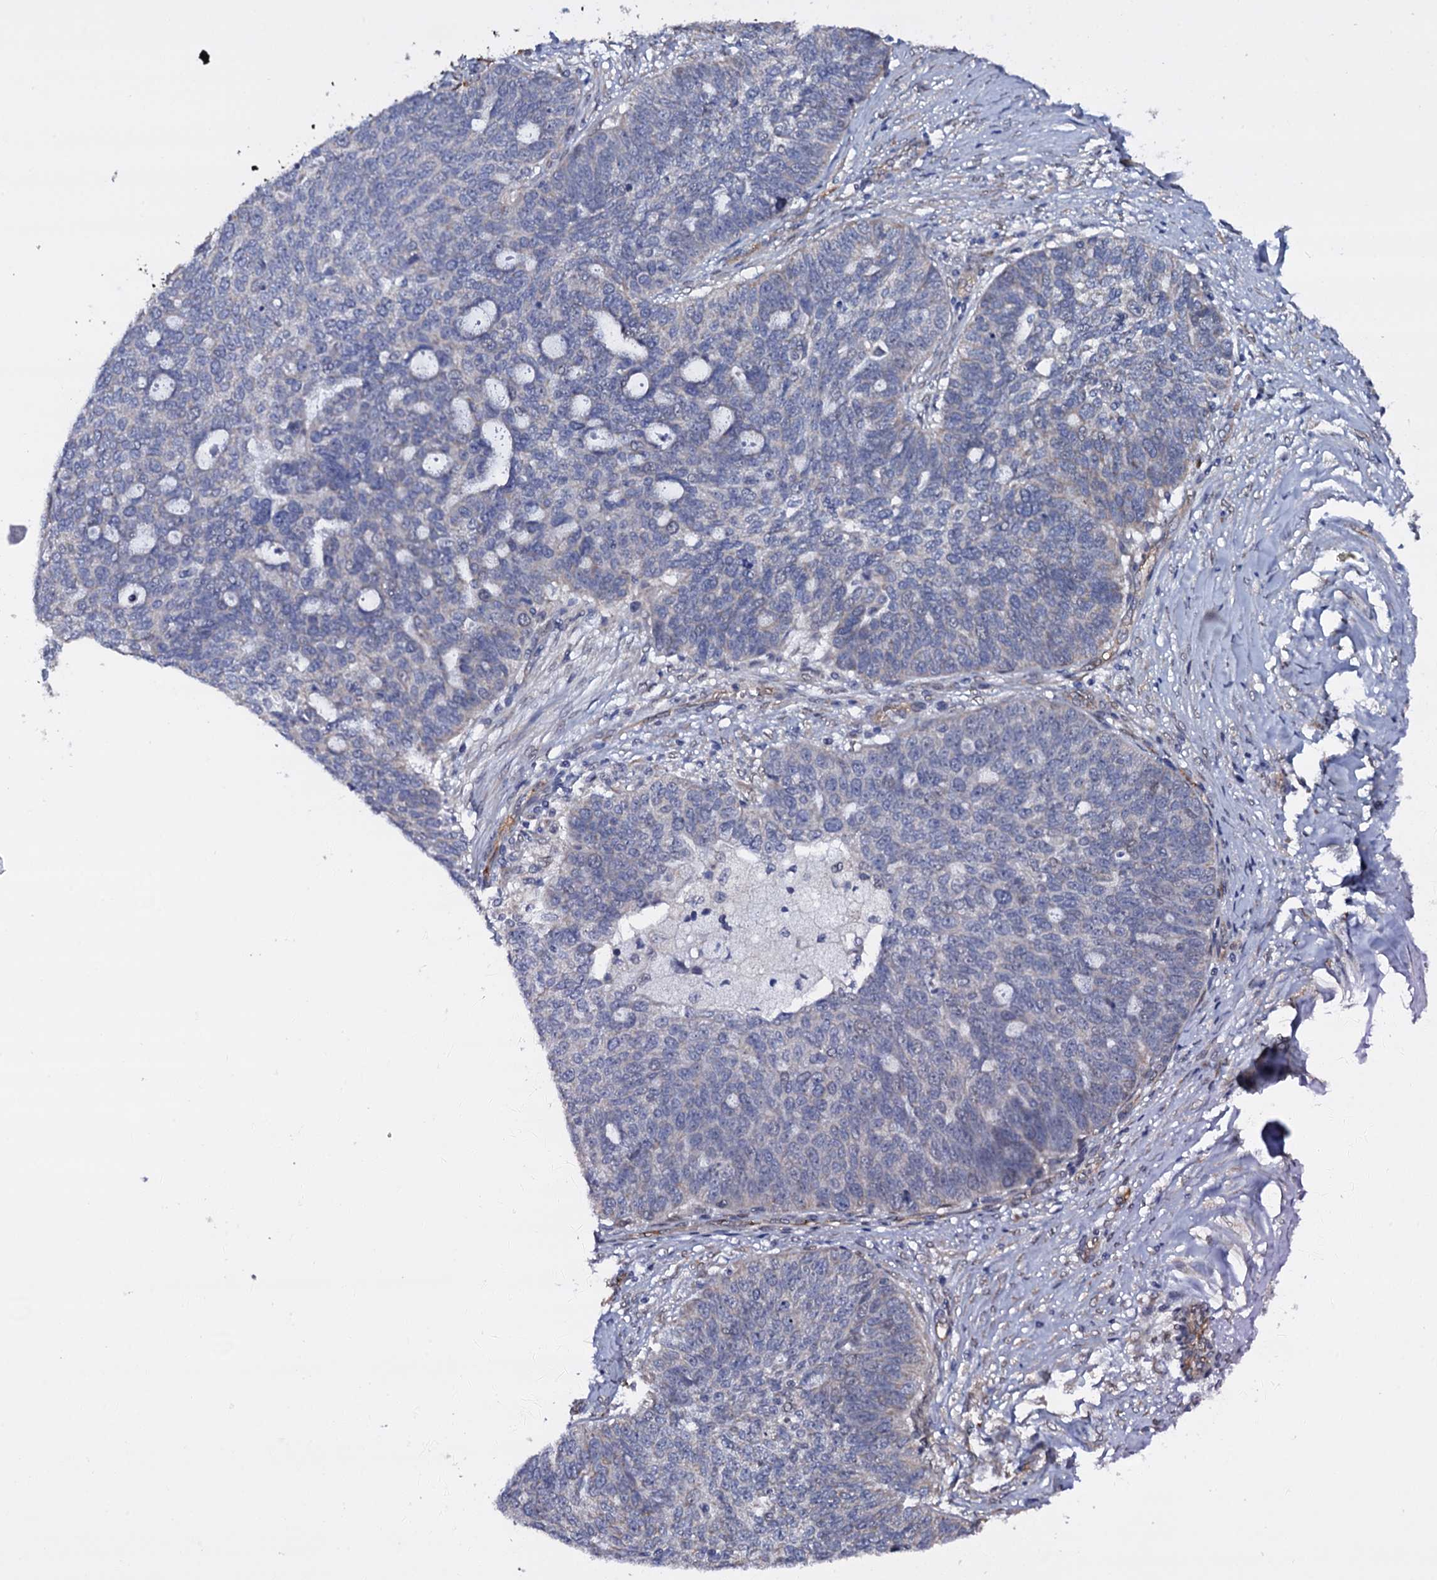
{"staining": {"intensity": "negative", "quantity": "none", "location": "none"}, "tissue": "ovarian cancer", "cell_type": "Tumor cells", "image_type": "cancer", "snomed": [{"axis": "morphology", "description": "Cystadenocarcinoma, serous, NOS"}, {"axis": "topography", "description": "Ovary"}], "caption": "This image is of ovarian cancer (serous cystadenocarcinoma) stained with immunohistochemistry to label a protein in brown with the nuclei are counter-stained blue. There is no positivity in tumor cells.", "gene": "GAREM1", "patient": {"sex": "female", "age": 59}}